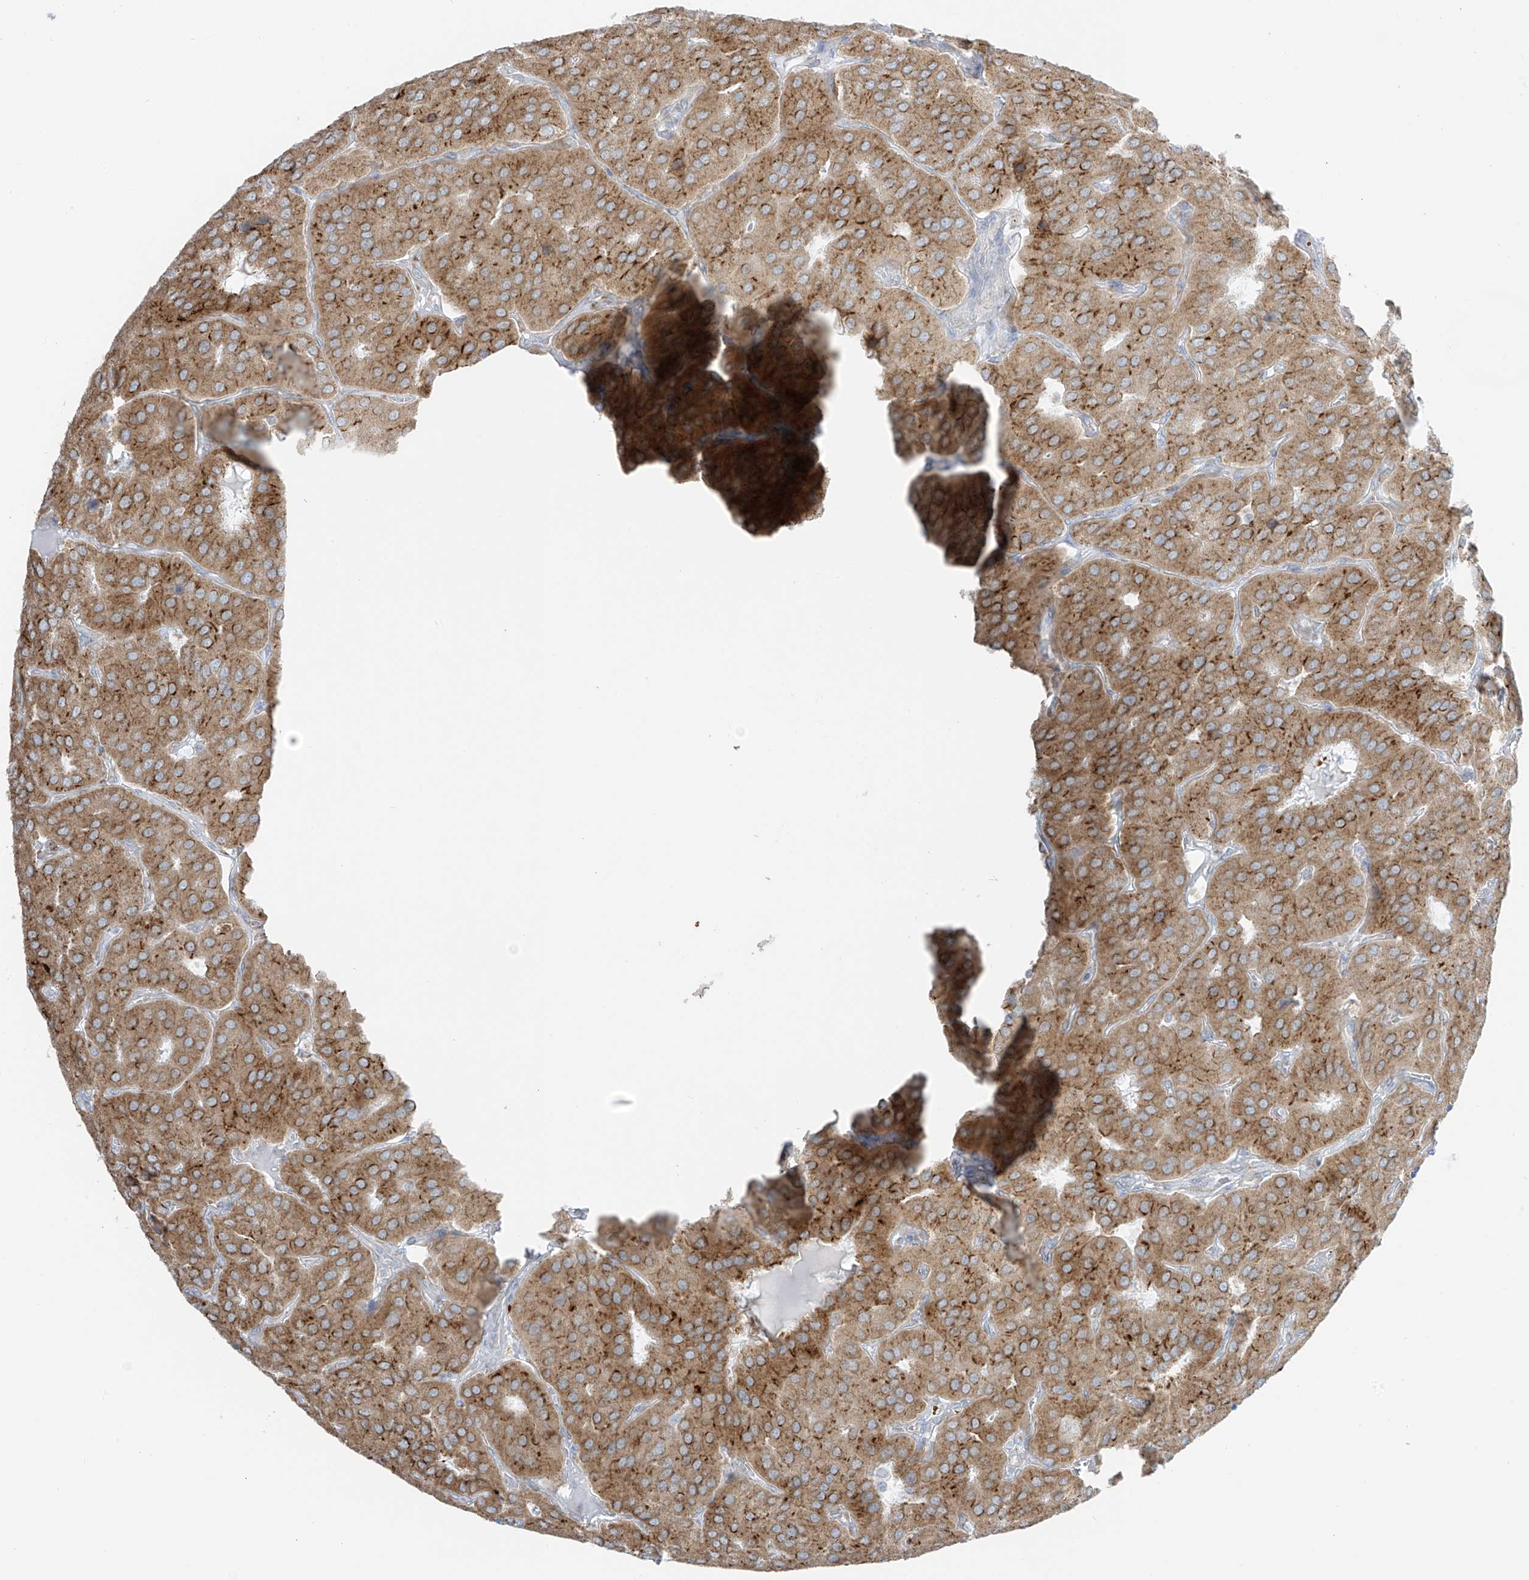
{"staining": {"intensity": "moderate", "quantity": ">75%", "location": "cytoplasmic/membranous"}, "tissue": "parathyroid gland", "cell_type": "Glandular cells", "image_type": "normal", "snomed": [{"axis": "morphology", "description": "Normal tissue, NOS"}, {"axis": "morphology", "description": "Adenoma, NOS"}, {"axis": "topography", "description": "Parathyroid gland"}], "caption": "This histopathology image displays immunohistochemistry staining of unremarkable parathyroid gland, with medium moderate cytoplasmic/membranous staining in about >75% of glandular cells.", "gene": "LRRC59", "patient": {"sex": "female", "age": 86}}